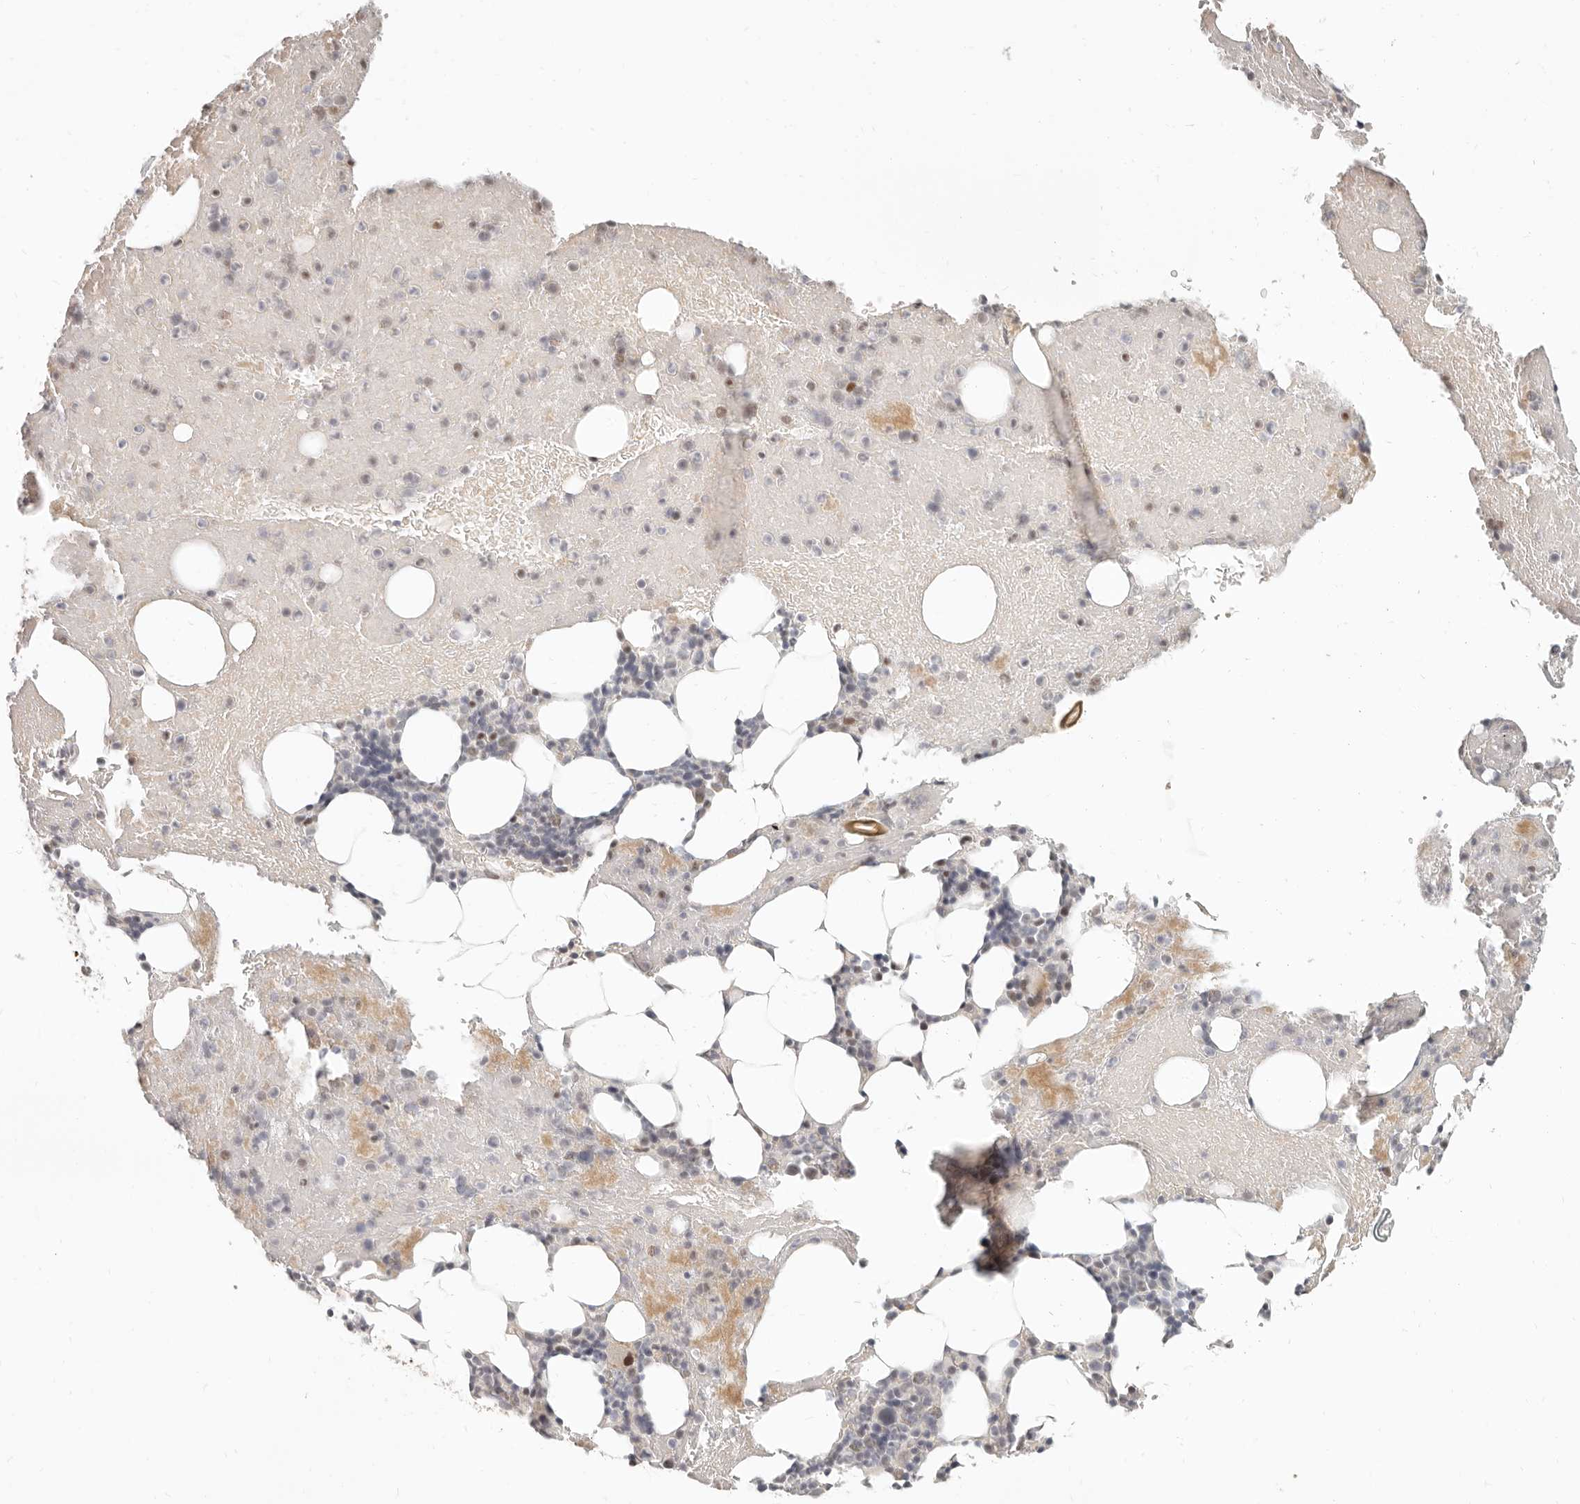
{"staining": {"intensity": "negative", "quantity": "none", "location": "none"}, "tissue": "bone marrow", "cell_type": "Hematopoietic cells", "image_type": "normal", "snomed": [{"axis": "morphology", "description": "Normal tissue, NOS"}, {"axis": "topography", "description": "Bone marrow"}], "caption": "The immunohistochemistry image has no significant expression in hematopoietic cells of bone marrow. The staining is performed using DAB brown chromogen with nuclei counter-stained in using hematoxylin.", "gene": "GABPA", "patient": {"sex": "female", "age": 54}}